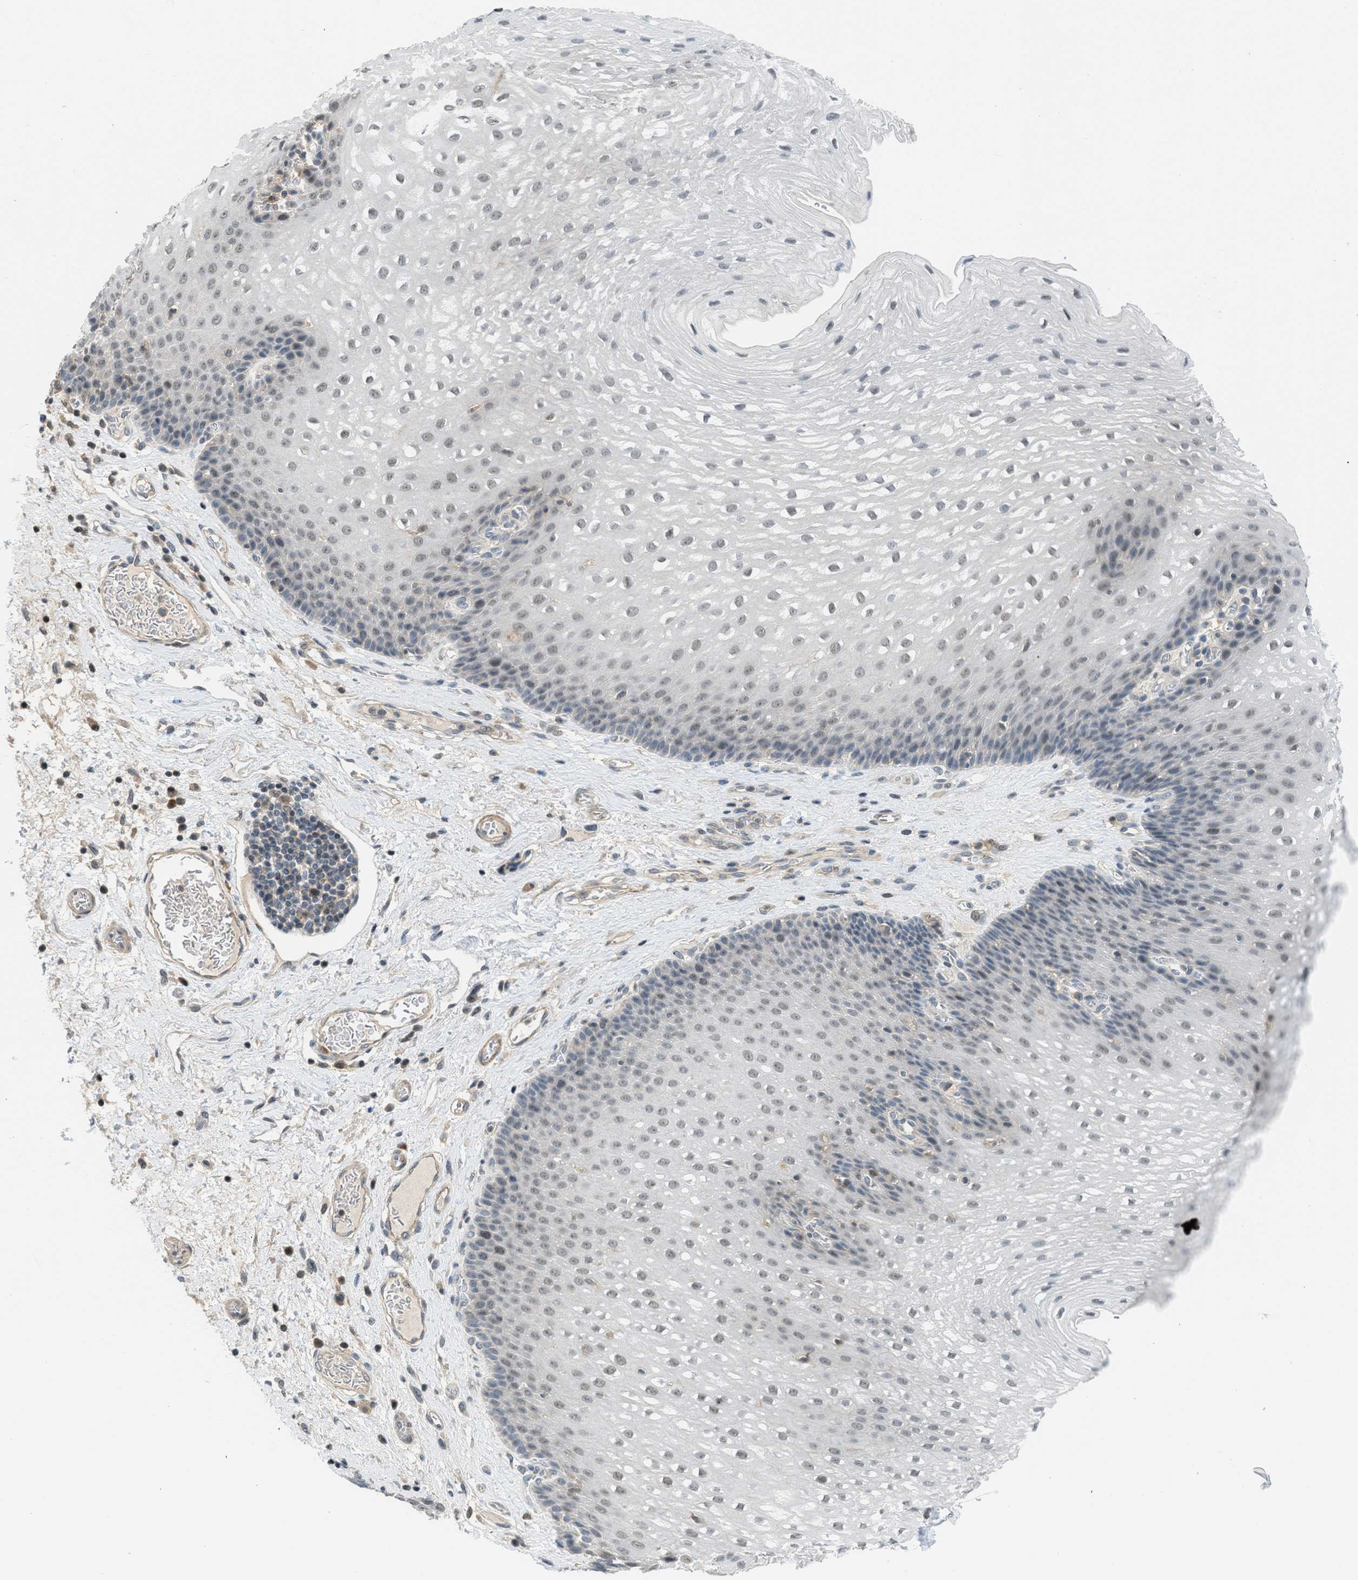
{"staining": {"intensity": "weak", "quantity": "25%-75%", "location": "nuclear"}, "tissue": "esophagus", "cell_type": "Squamous epithelial cells", "image_type": "normal", "snomed": [{"axis": "morphology", "description": "Normal tissue, NOS"}, {"axis": "topography", "description": "Esophagus"}], "caption": "Brown immunohistochemical staining in normal esophagus demonstrates weak nuclear expression in approximately 25%-75% of squamous epithelial cells.", "gene": "TTBK2", "patient": {"sex": "male", "age": 48}}